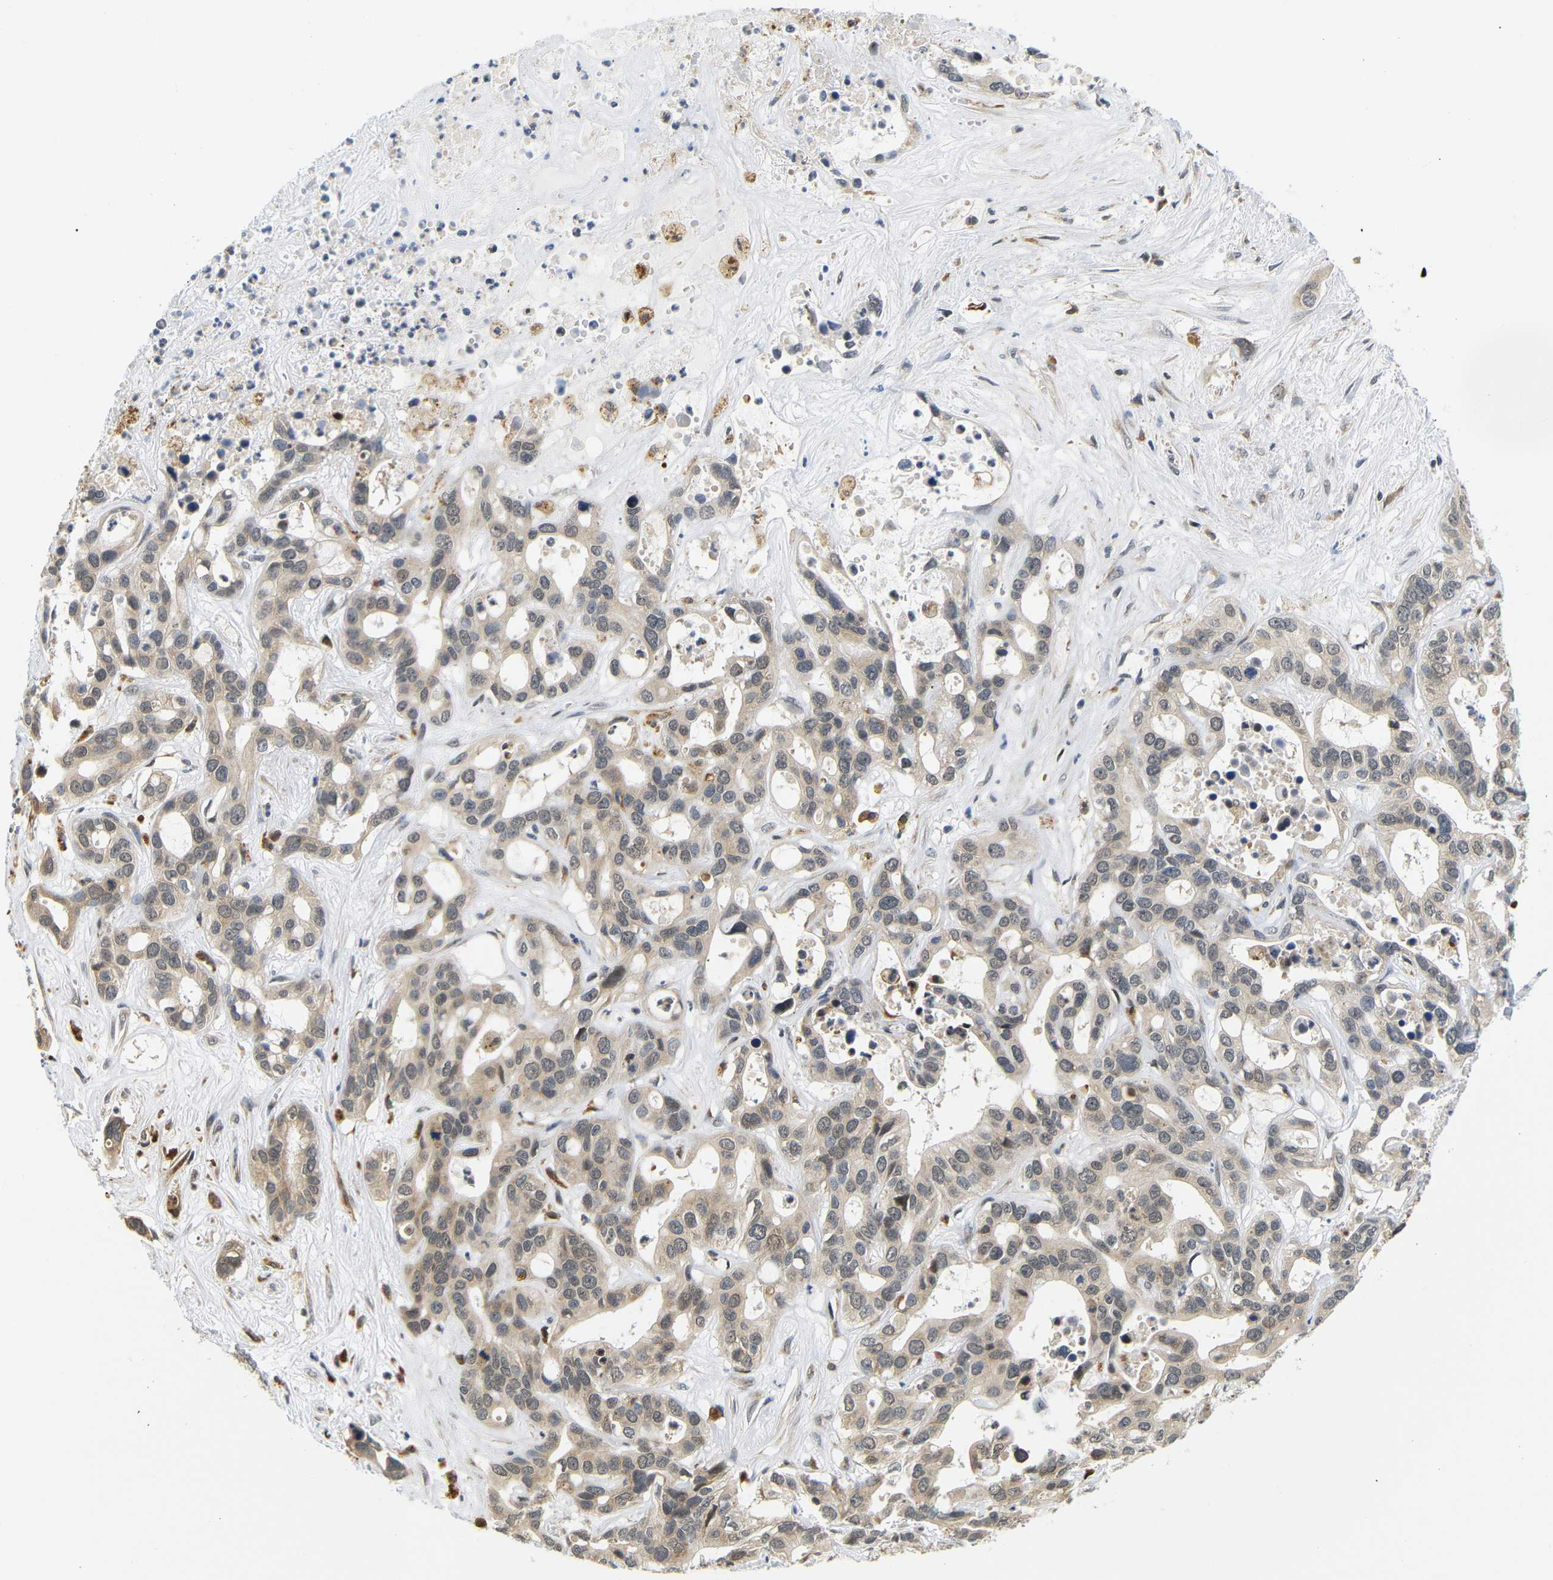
{"staining": {"intensity": "weak", "quantity": ">75%", "location": "cytoplasmic/membranous"}, "tissue": "liver cancer", "cell_type": "Tumor cells", "image_type": "cancer", "snomed": [{"axis": "morphology", "description": "Cholangiocarcinoma"}, {"axis": "topography", "description": "Liver"}], "caption": "A brown stain shows weak cytoplasmic/membranous staining of a protein in cholangiocarcinoma (liver) tumor cells.", "gene": "GJA5", "patient": {"sex": "female", "age": 65}}